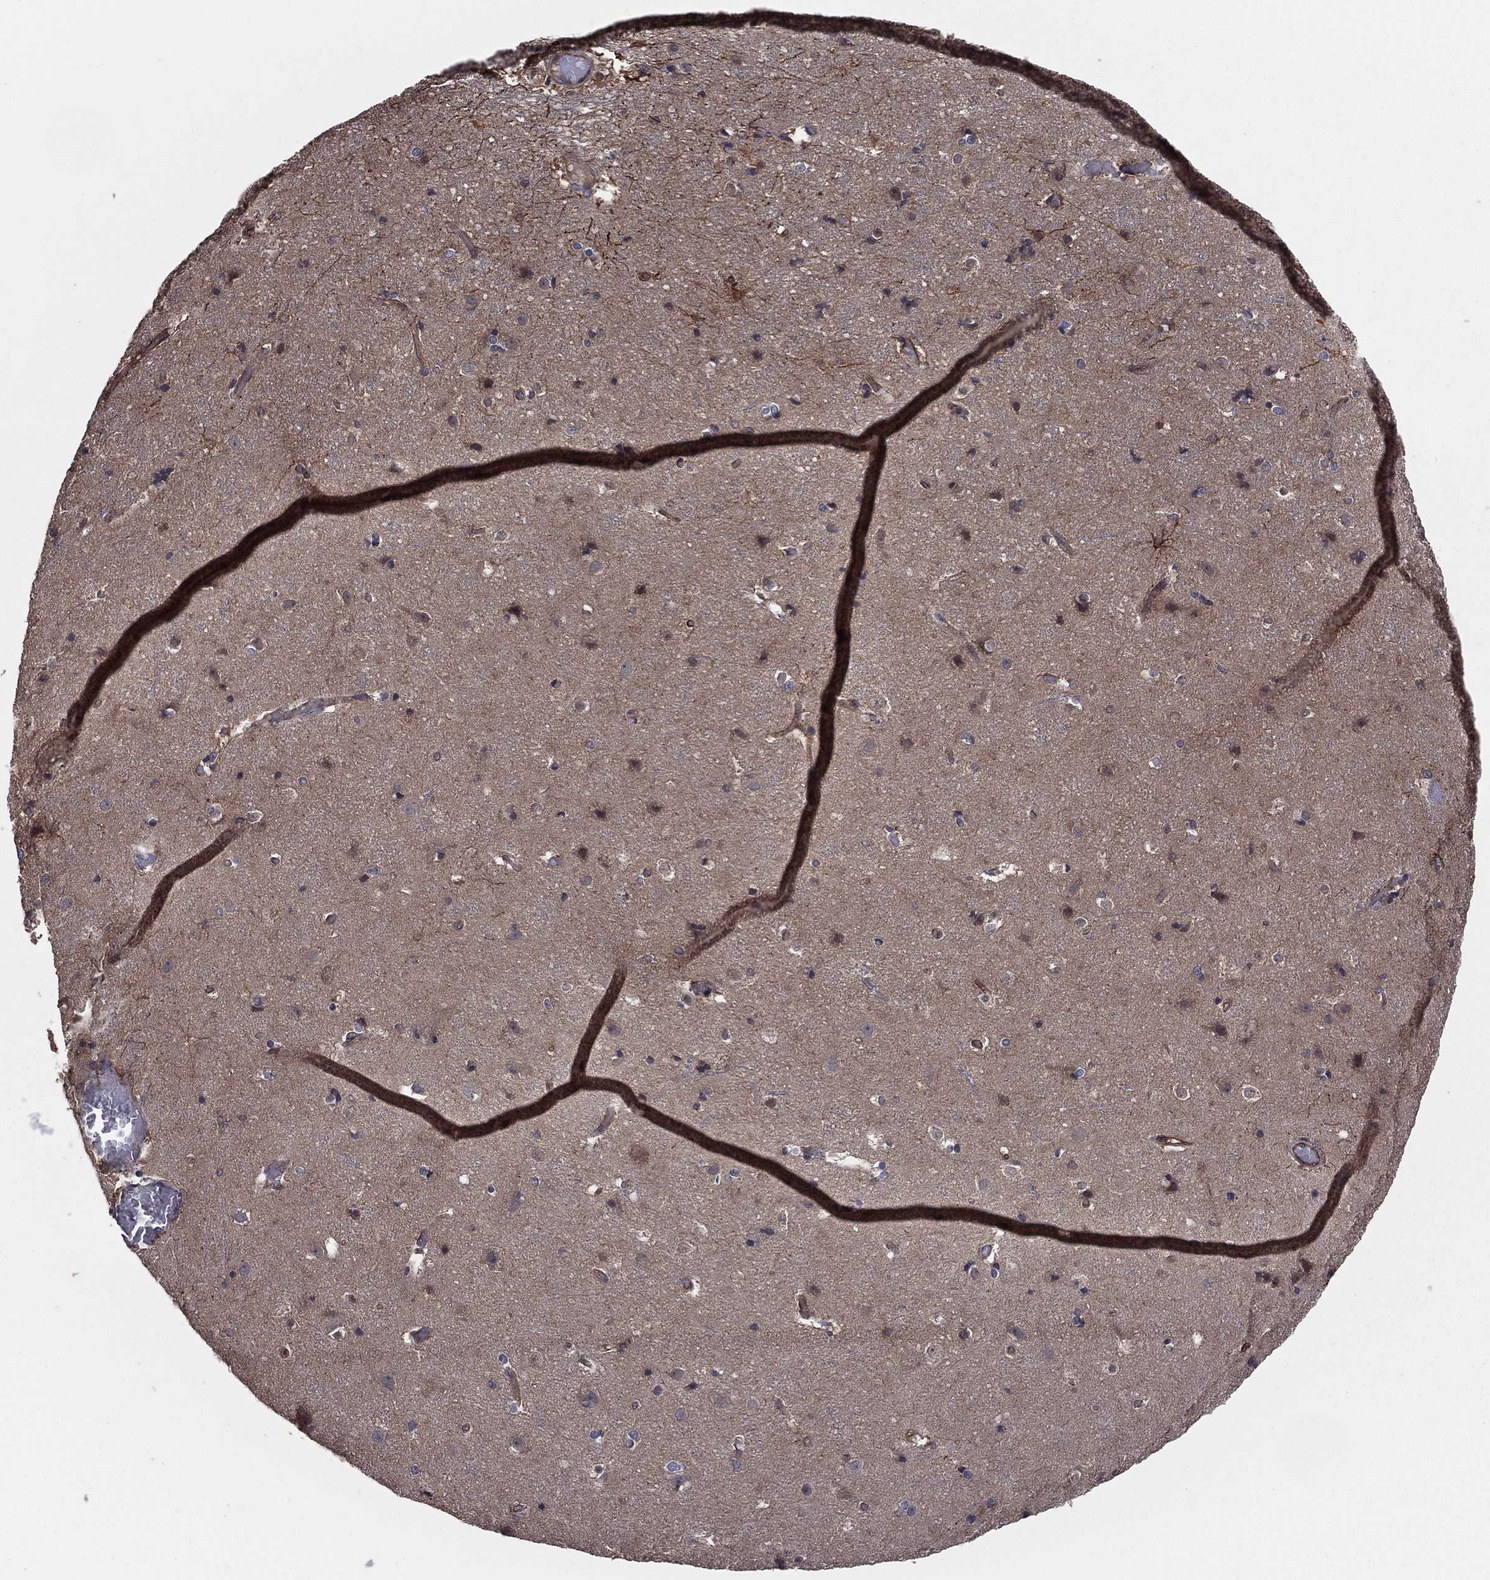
{"staining": {"intensity": "negative", "quantity": "none", "location": "none"}, "tissue": "cerebral cortex", "cell_type": "Endothelial cells", "image_type": "normal", "snomed": [{"axis": "morphology", "description": "Normal tissue, NOS"}, {"axis": "topography", "description": "Cerebral cortex"}], "caption": "Endothelial cells show no significant staining in benign cerebral cortex. (Stains: DAB immunohistochemistry with hematoxylin counter stain, Microscopy: brightfield microscopy at high magnification).", "gene": "CERT1", "patient": {"sex": "female", "age": 52}}